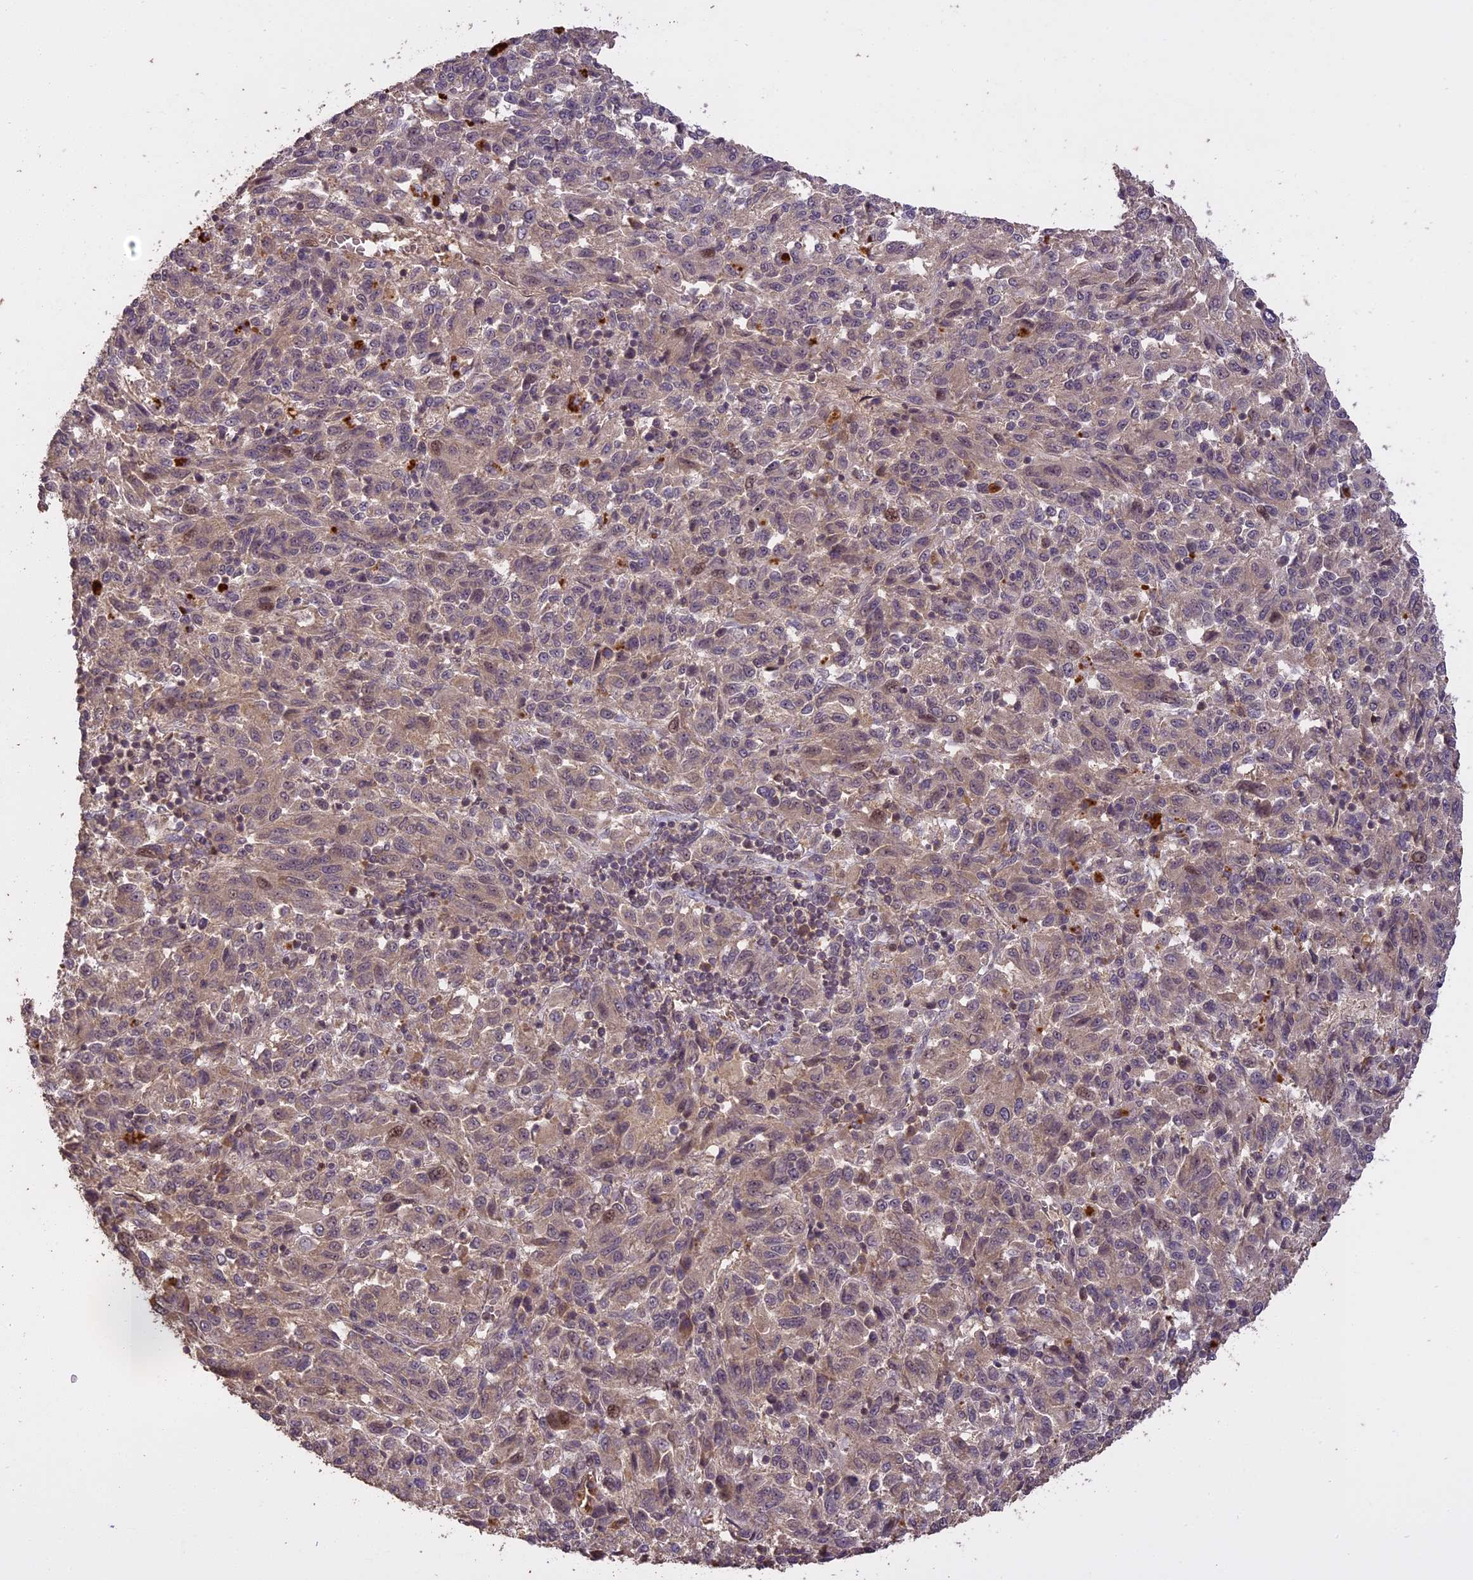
{"staining": {"intensity": "weak", "quantity": "<25%", "location": "cytoplasmic/membranous,nuclear"}, "tissue": "melanoma", "cell_type": "Tumor cells", "image_type": "cancer", "snomed": [{"axis": "morphology", "description": "Malignant melanoma, Metastatic site"}, {"axis": "topography", "description": "Lung"}], "caption": "Immunohistochemistry of human melanoma displays no positivity in tumor cells. (DAB immunohistochemistry (IHC), high magnification).", "gene": "TIGD7", "patient": {"sex": "male", "age": 64}}